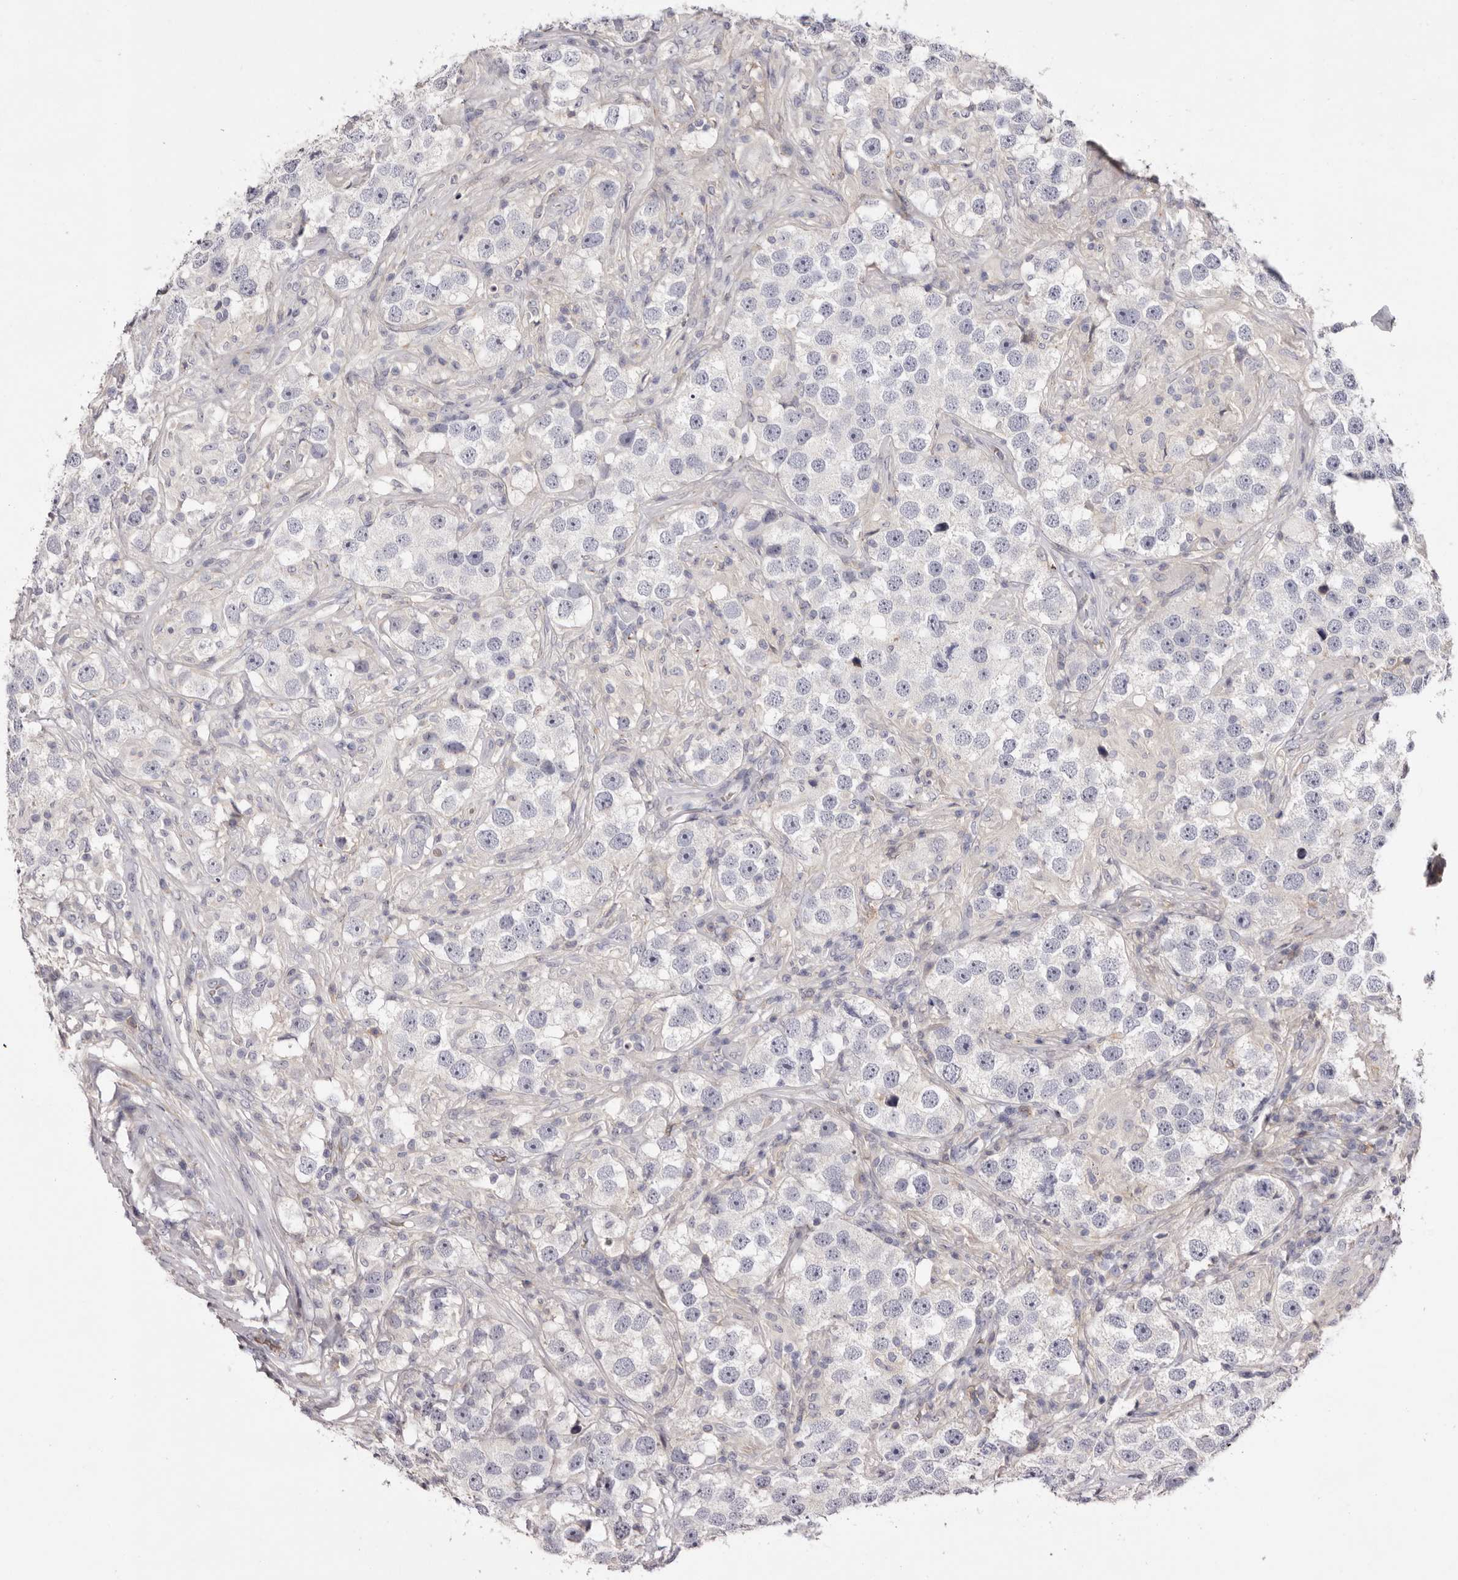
{"staining": {"intensity": "negative", "quantity": "none", "location": "none"}, "tissue": "testis cancer", "cell_type": "Tumor cells", "image_type": "cancer", "snomed": [{"axis": "morphology", "description": "Seminoma, NOS"}, {"axis": "topography", "description": "Testis"}], "caption": "Immunohistochemistry (IHC) of testis cancer reveals no positivity in tumor cells. Nuclei are stained in blue.", "gene": "S1PR5", "patient": {"sex": "male", "age": 49}}